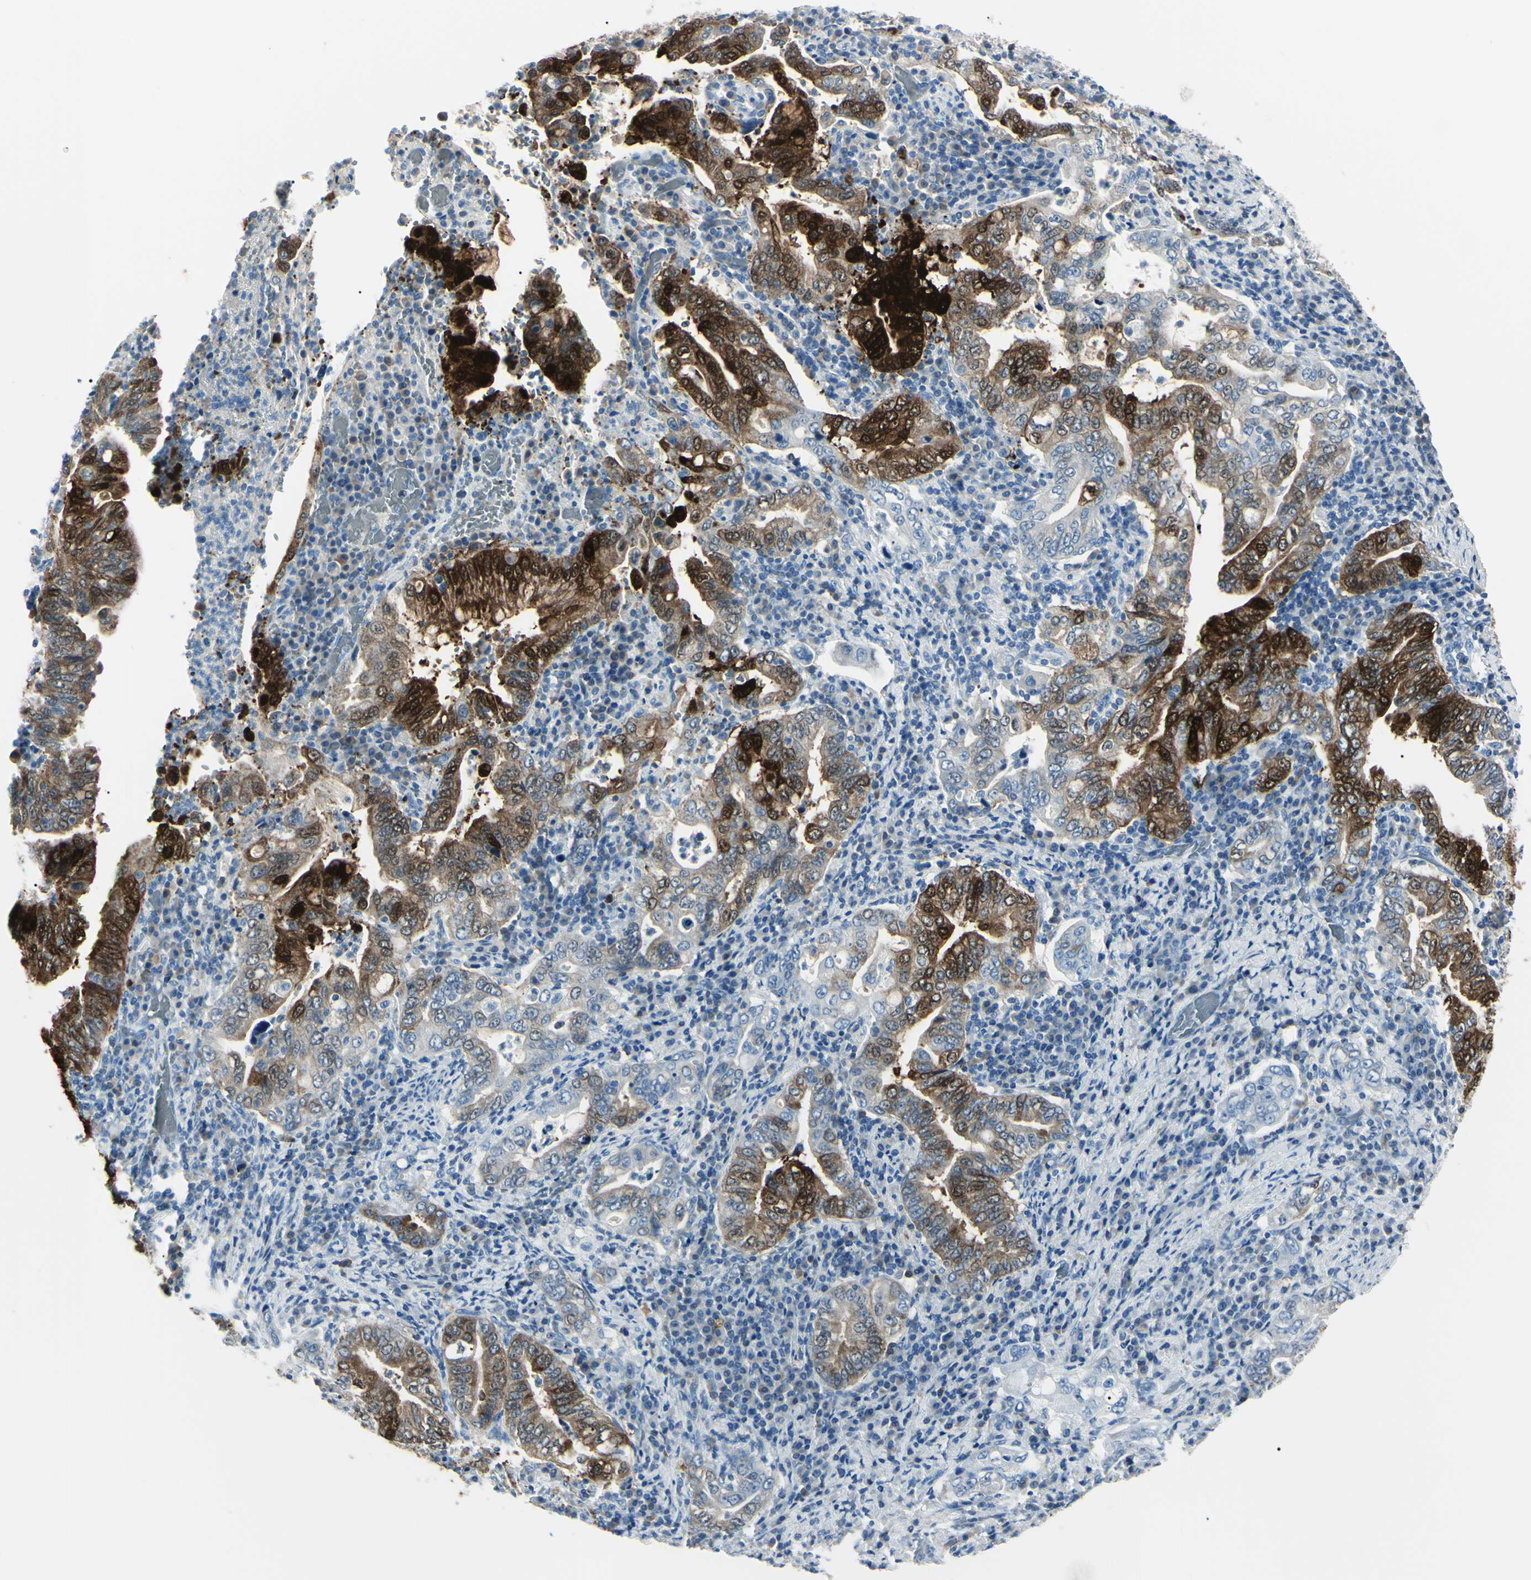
{"staining": {"intensity": "strong", "quantity": "25%-75%", "location": "cytoplasmic/membranous"}, "tissue": "stomach cancer", "cell_type": "Tumor cells", "image_type": "cancer", "snomed": [{"axis": "morphology", "description": "Normal tissue, NOS"}, {"axis": "morphology", "description": "Adenocarcinoma, NOS"}, {"axis": "topography", "description": "Esophagus"}, {"axis": "topography", "description": "Stomach, upper"}, {"axis": "topography", "description": "Peripheral nerve tissue"}], "caption": "This image demonstrates immunohistochemistry staining of human stomach cancer (adenocarcinoma), with high strong cytoplasmic/membranous staining in approximately 25%-75% of tumor cells.", "gene": "CA2", "patient": {"sex": "male", "age": 62}}